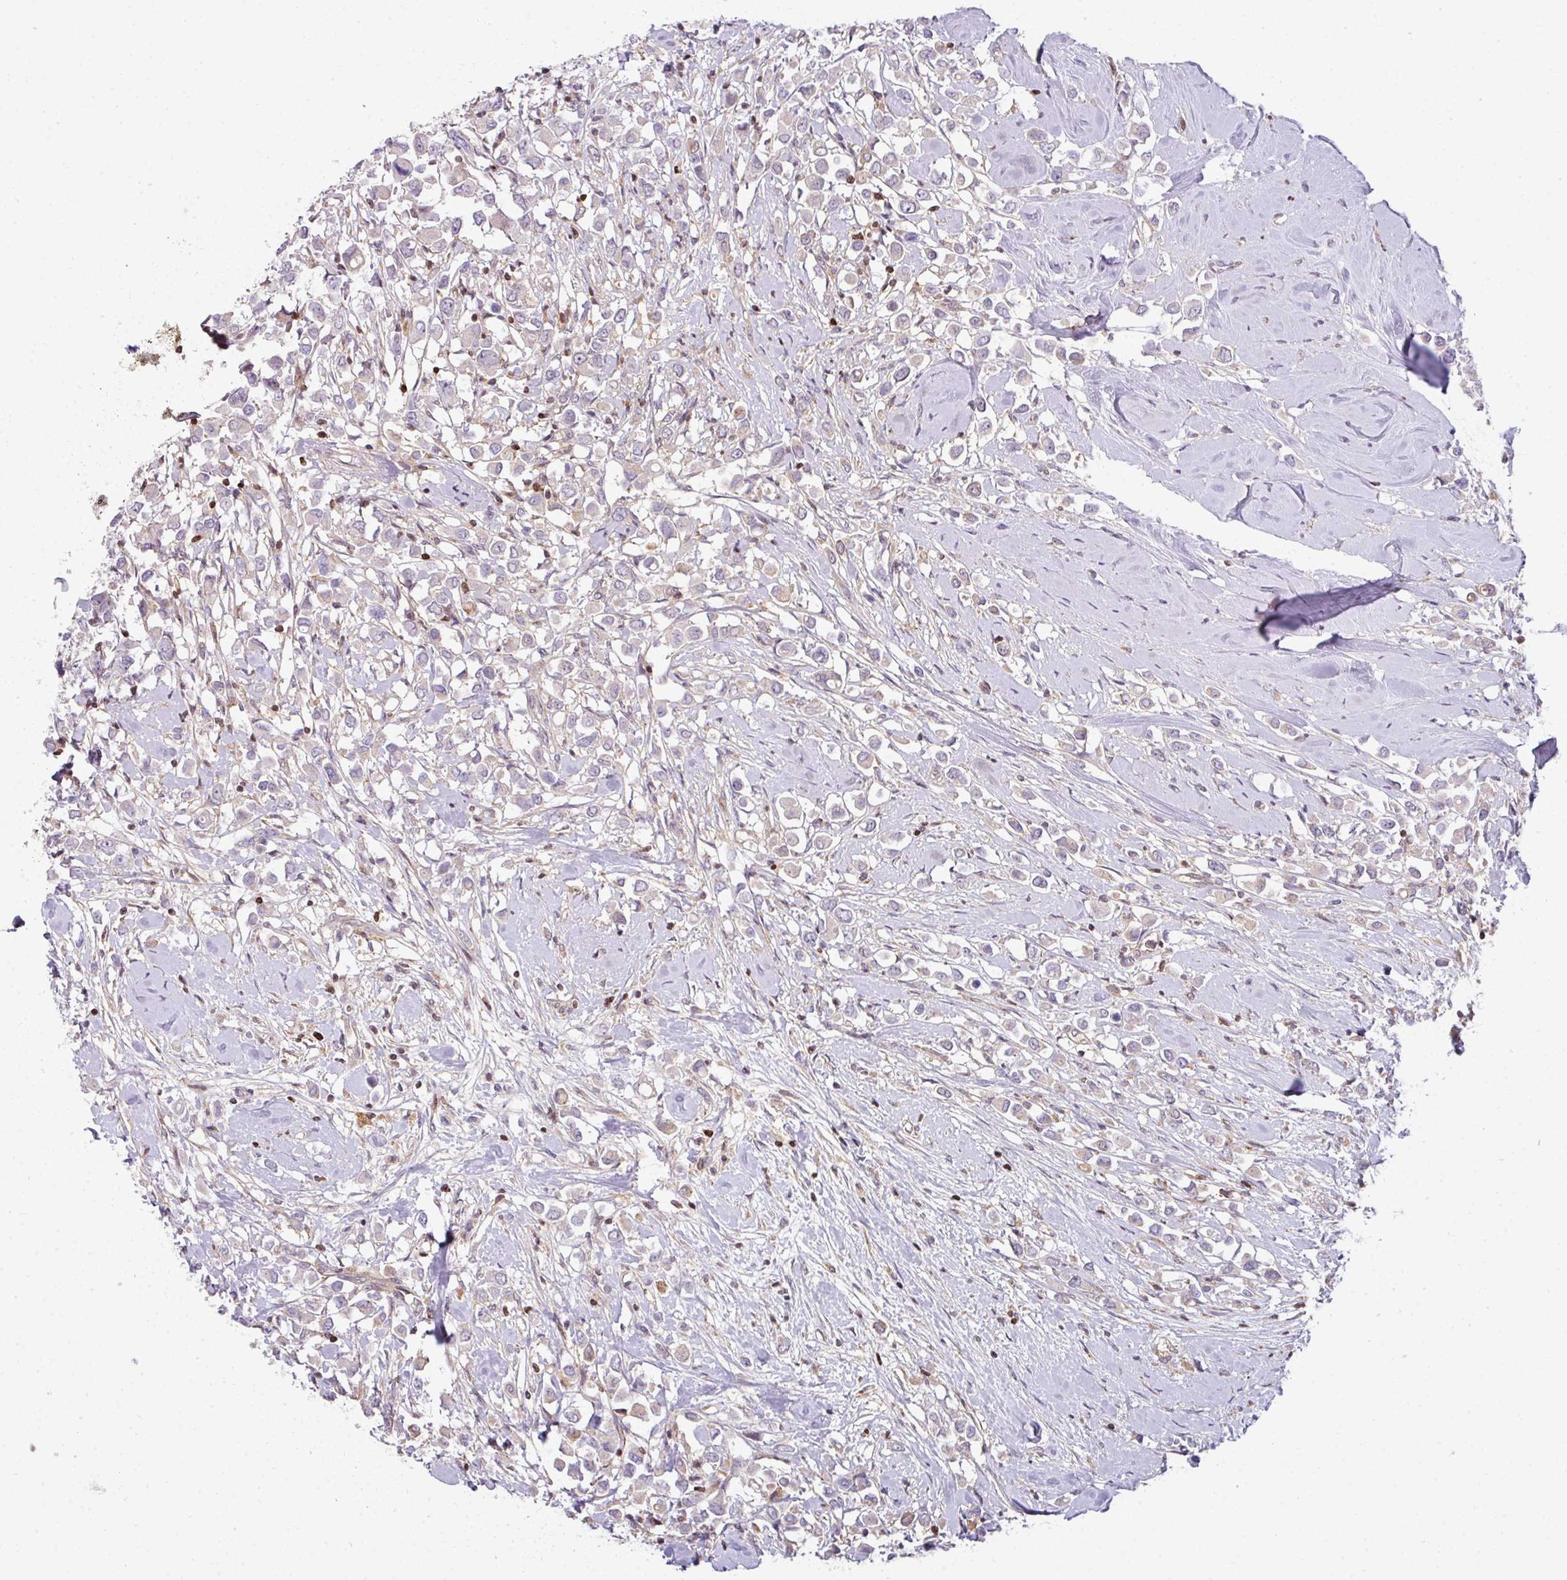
{"staining": {"intensity": "negative", "quantity": "none", "location": "none"}, "tissue": "breast cancer", "cell_type": "Tumor cells", "image_type": "cancer", "snomed": [{"axis": "morphology", "description": "Duct carcinoma"}, {"axis": "topography", "description": "Breast"}], "caption": "Intraductal carcinoma (breast) was stained to show a protein in brown. There is no significant staining in tumor cells.", "gene": "STAT5A", "patient": {"sex": "female", "age": 61}}